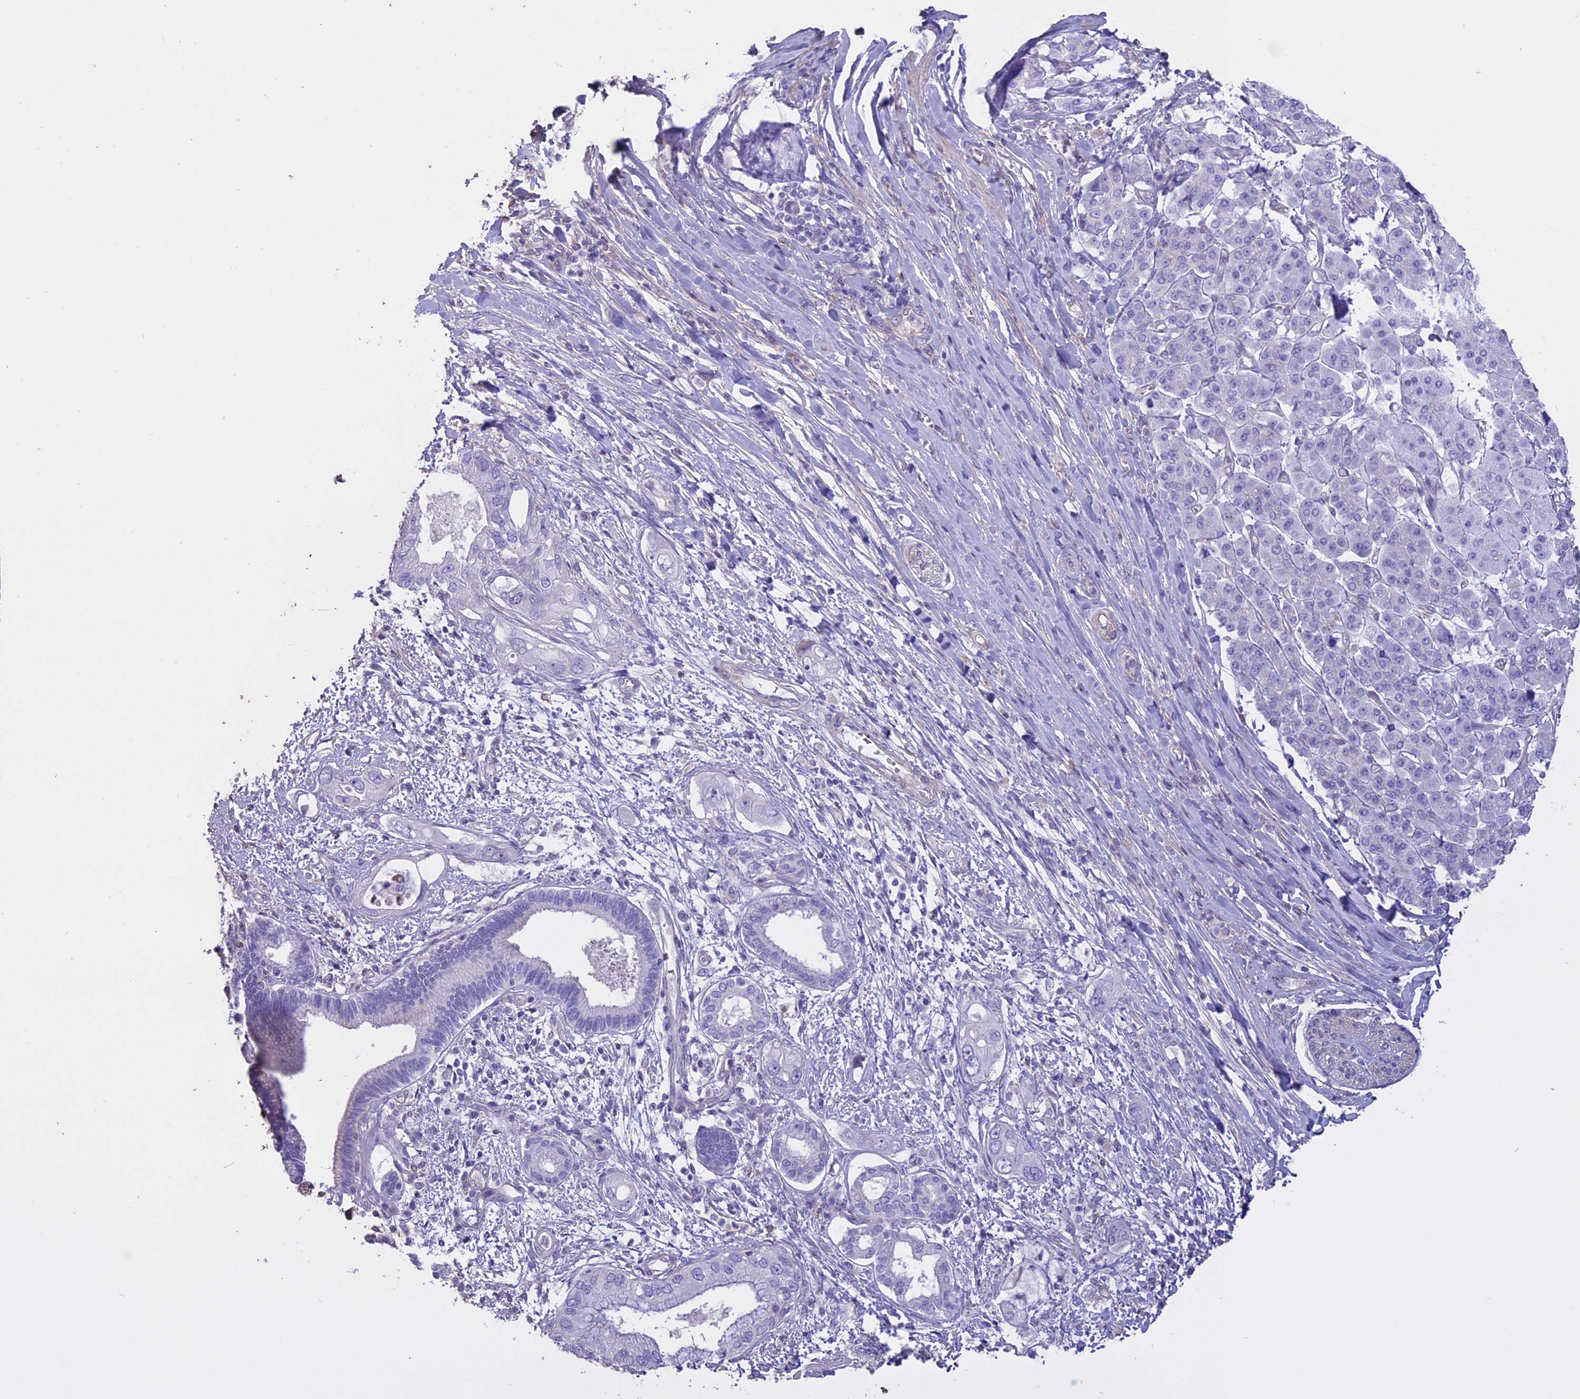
{"staining": {"intensity": "negative", "quantity": "none", "location": "none"}, "tissue": "pancreatic cancer", "cell_type": "Tumor cells", "image_type": "cancer", "snomed": [{"axis": "morphology", "description": "Inflammation, NOS"}, {"axis": "morphology", "description": "Adenocarcinoma, NOS"}, {"axis": "topography", "description": "Pancreas"}], "caption": "Immunohistochemistry of human pancreatic cancer (adenocarcinoma) shows no expression in tumor cells.", "gene": "CCDC148", "patient": {"sex": "female", "age": 56}}